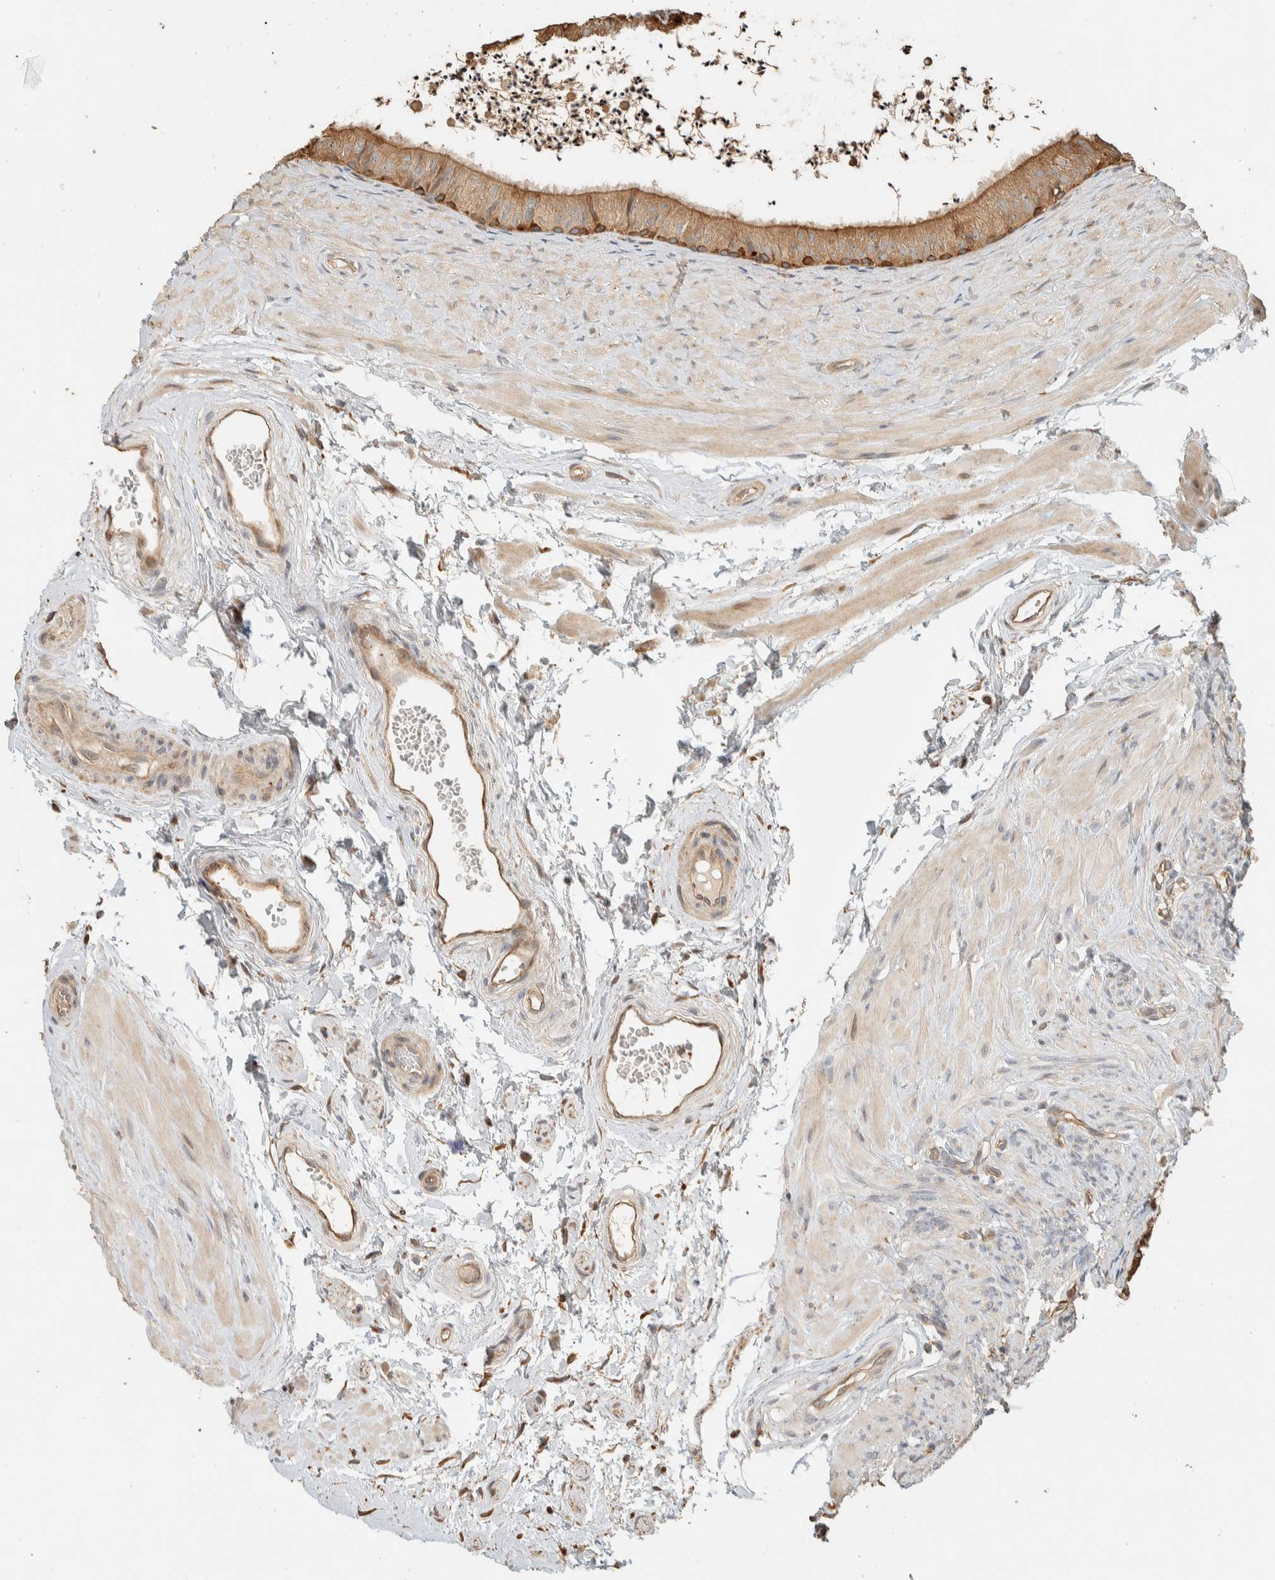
{"staining": {"intensity": "moderate", "quantity": ">75%", "location": "cytoplasmic/membranous"}, "tissue": "epididymis", "cell_type": "Glandular cells", "image_type": "normal", "snomed": [{"axis": "morphology", "description": "Normal tissue, NOS"}, {"axis": "topography", "description": "Epididymis"}], "caption": "High-magnification brightfield microscopy of unremarkable epididymis stained with DAB (brown) and counterstained with hematoxylin (blue). glandular cells exhibit moderate cytoplasmic/membranous expression is present in about>75% of cells. (brown staining indicates protein expression, while blue staining denotes nuclei).", "gene": "EXOC7", "patient": {"sex": "male", "age": 56}}